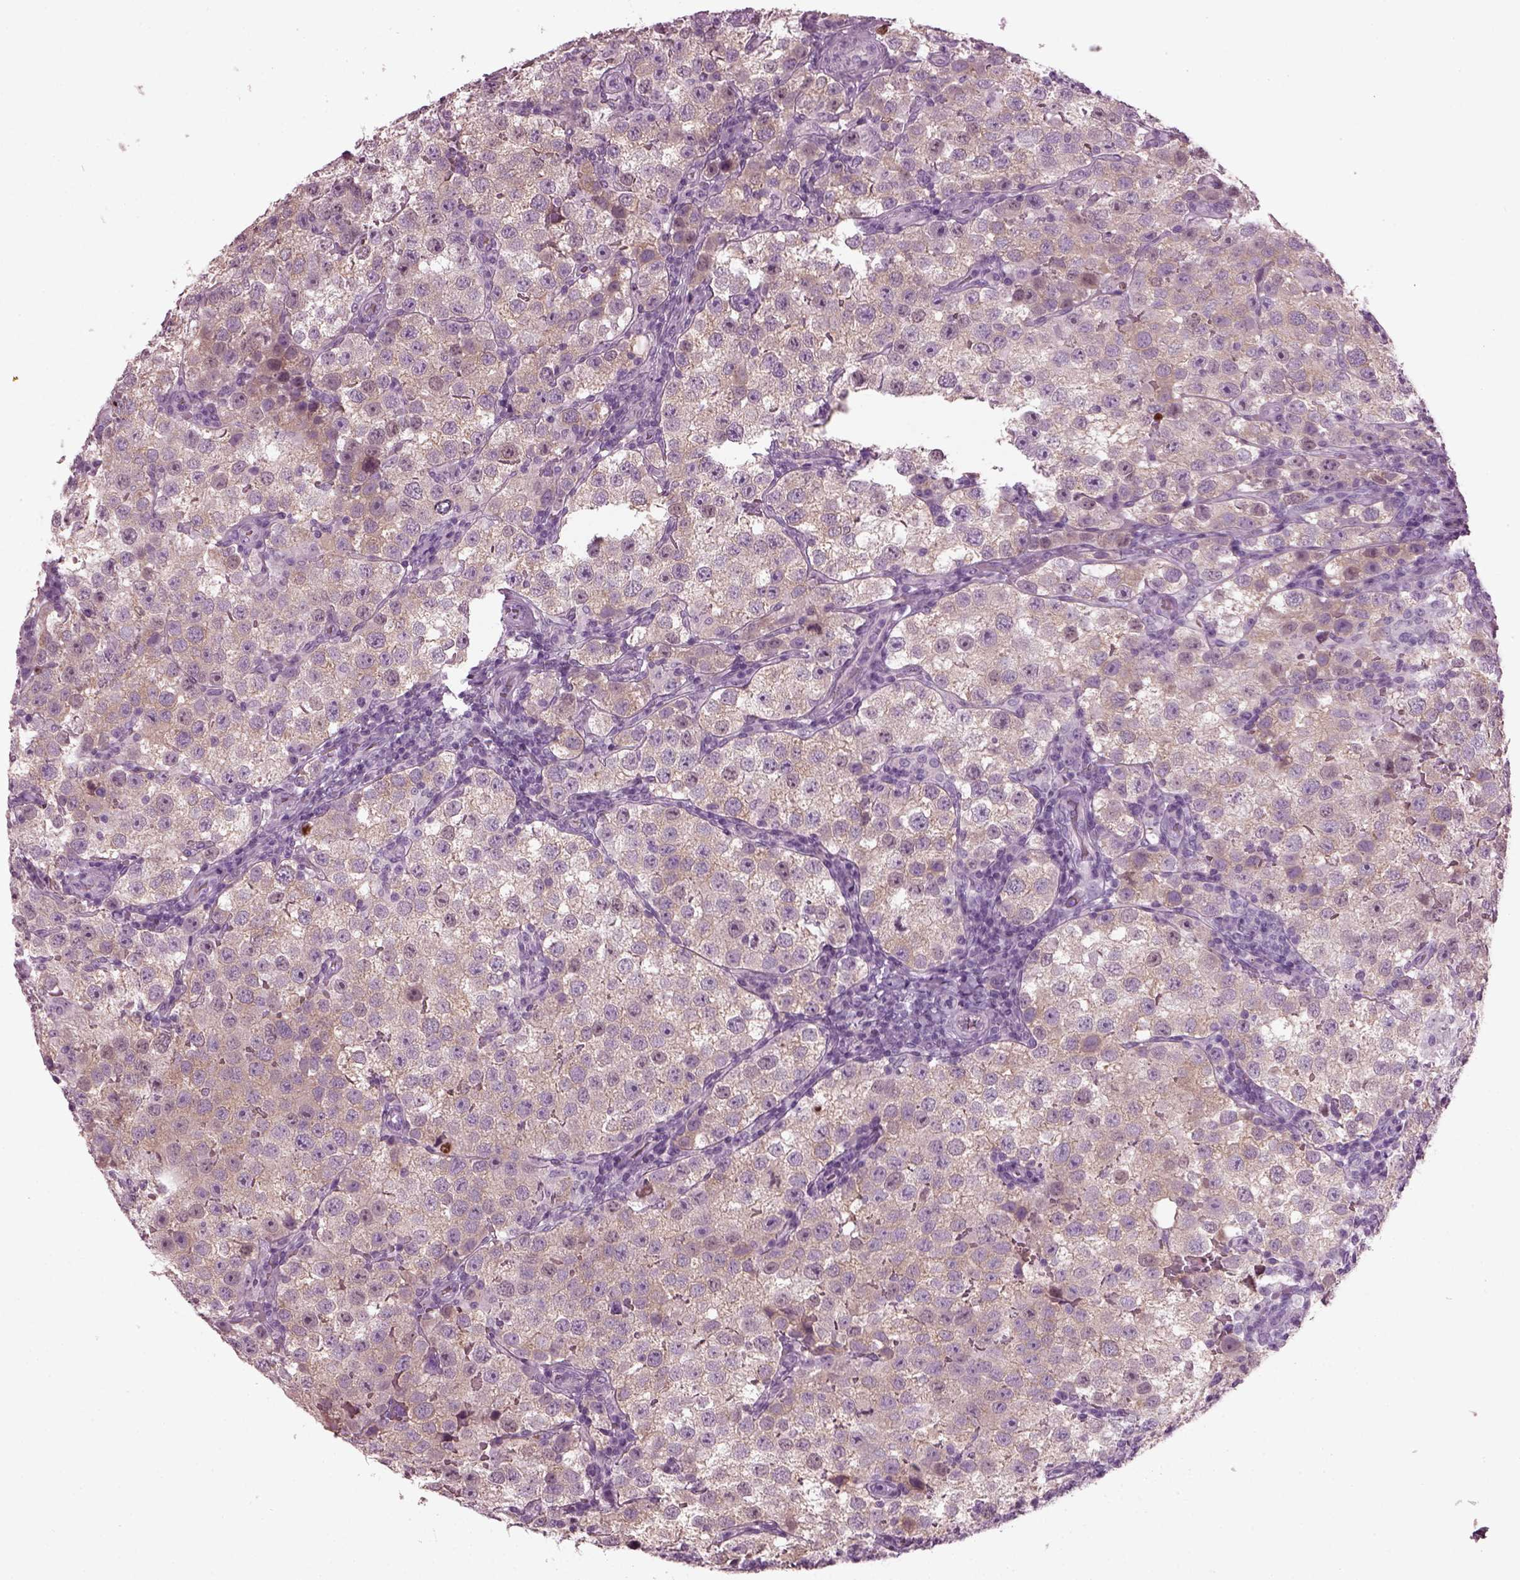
{"staining": {"intensity": "negative", "quantity": "none", "location": "none"}, "tissue": "testis cancer", "cell_type": "Tumor cells", "image_type": "cancer", "snomed": [{"axis": "morphology", "description": "Seminoma, NOS"}, {"axis": "topography", "description": "Testis"}], "caption": "This is an immunohistochemistry (IHC) photomicrograph of human testis cancer. There is no expression in tumor cells.", "gene": "DPYSL5", "patient": {"sex": "male", "age": 37}}